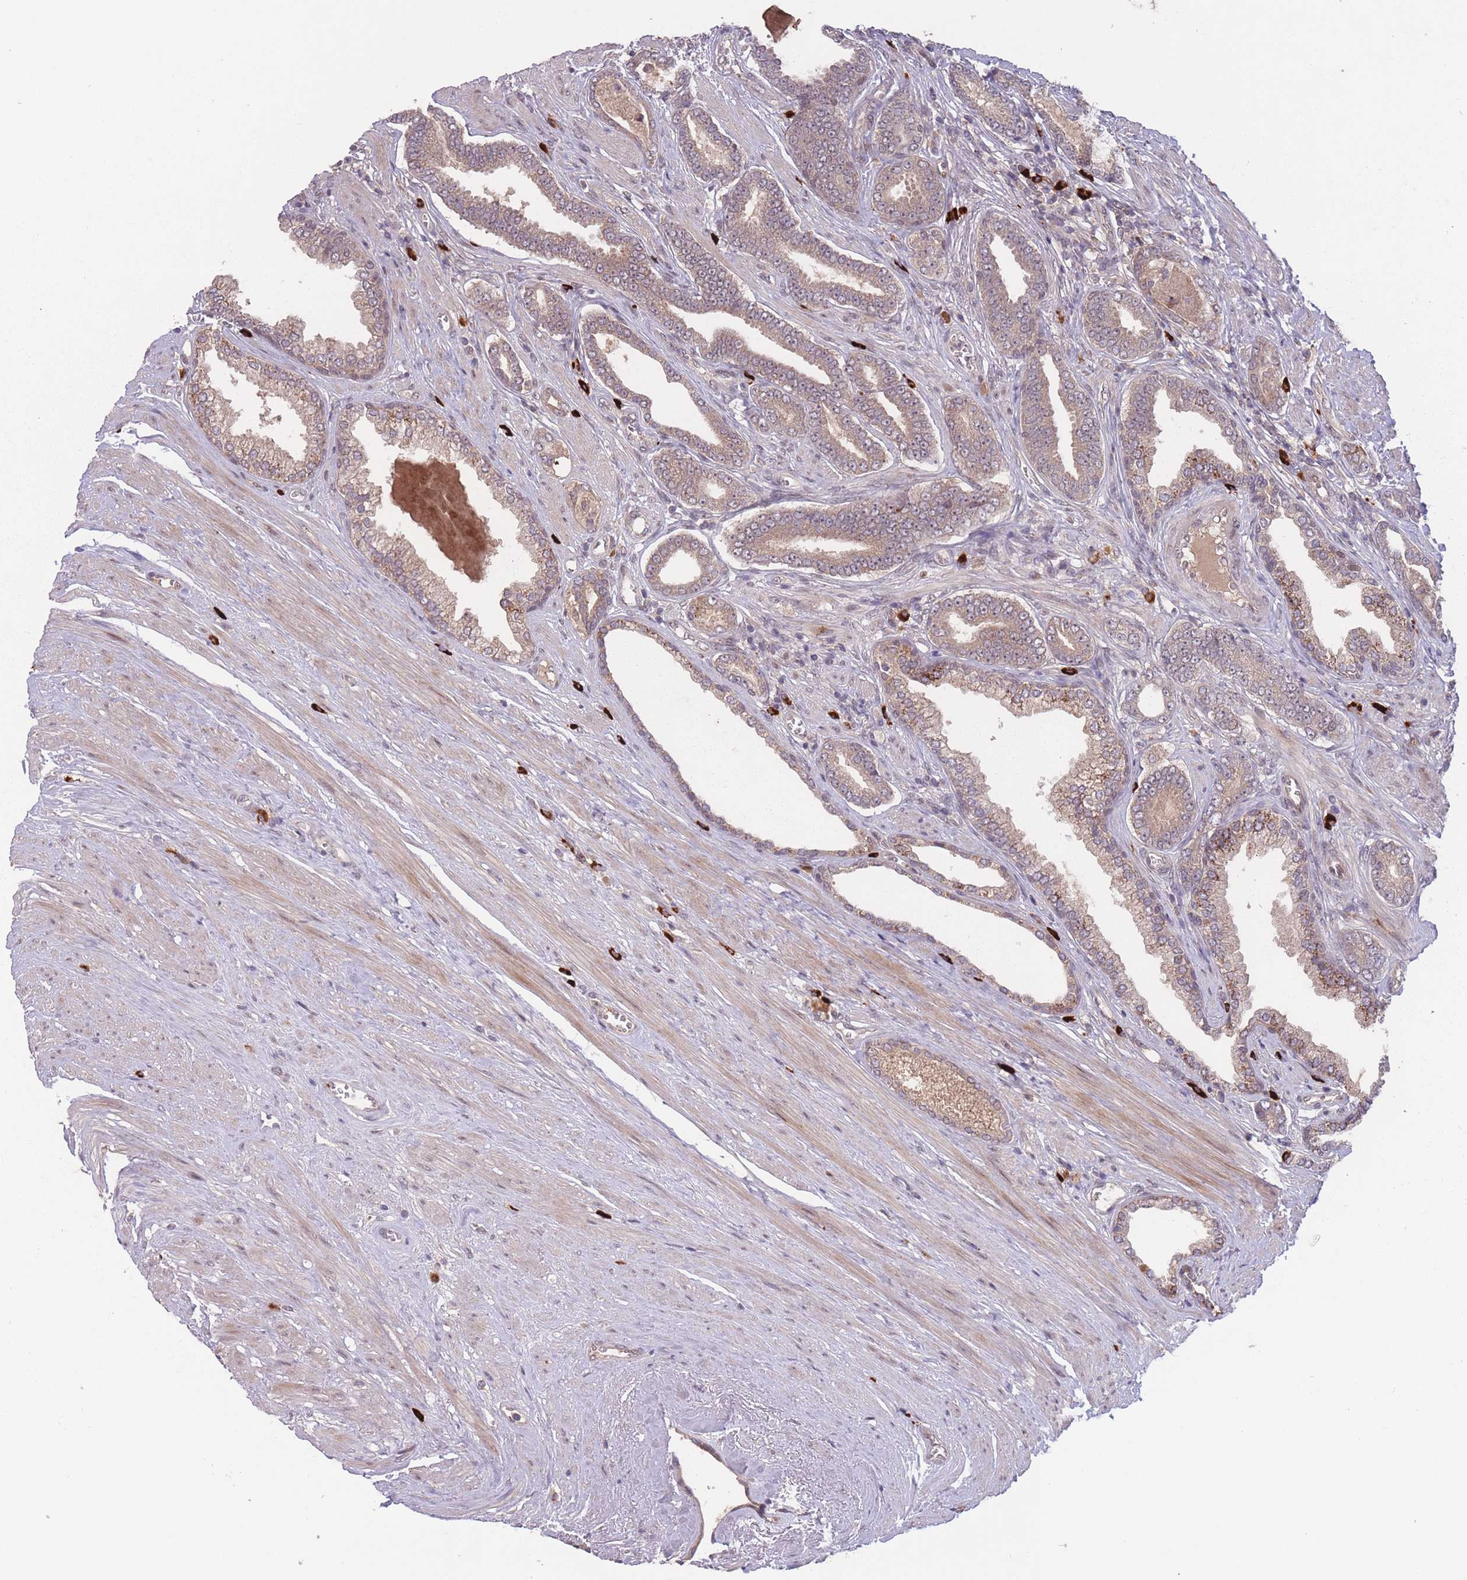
{"staining": {"intensity": "weak", "quantity": "25%-75%", "location": "cytoplasmic/membranous"}, "tissue": "prostate cancer", "cell_type": "Tumor cells", "image_type": "cancer", "snomed": [{"axis": "morphology", "description": "Adenocarcinoma, NOS"}, {"axis": "topography", "description": "Prostate and seminal vesicle, NOS"}], "caption": "IHC photomicrograph of neoplastic tissue: human adenocarcinoma (prostate) stained using IHC demonstrates low levels of weak protein expression localized specifically in the cytoplasmic/membranous of tumor cells, appearing as a cytoplasmic/membranous brown color.", "gene": "SECTM1", "patient": {"sex": "male", "age": 76}}